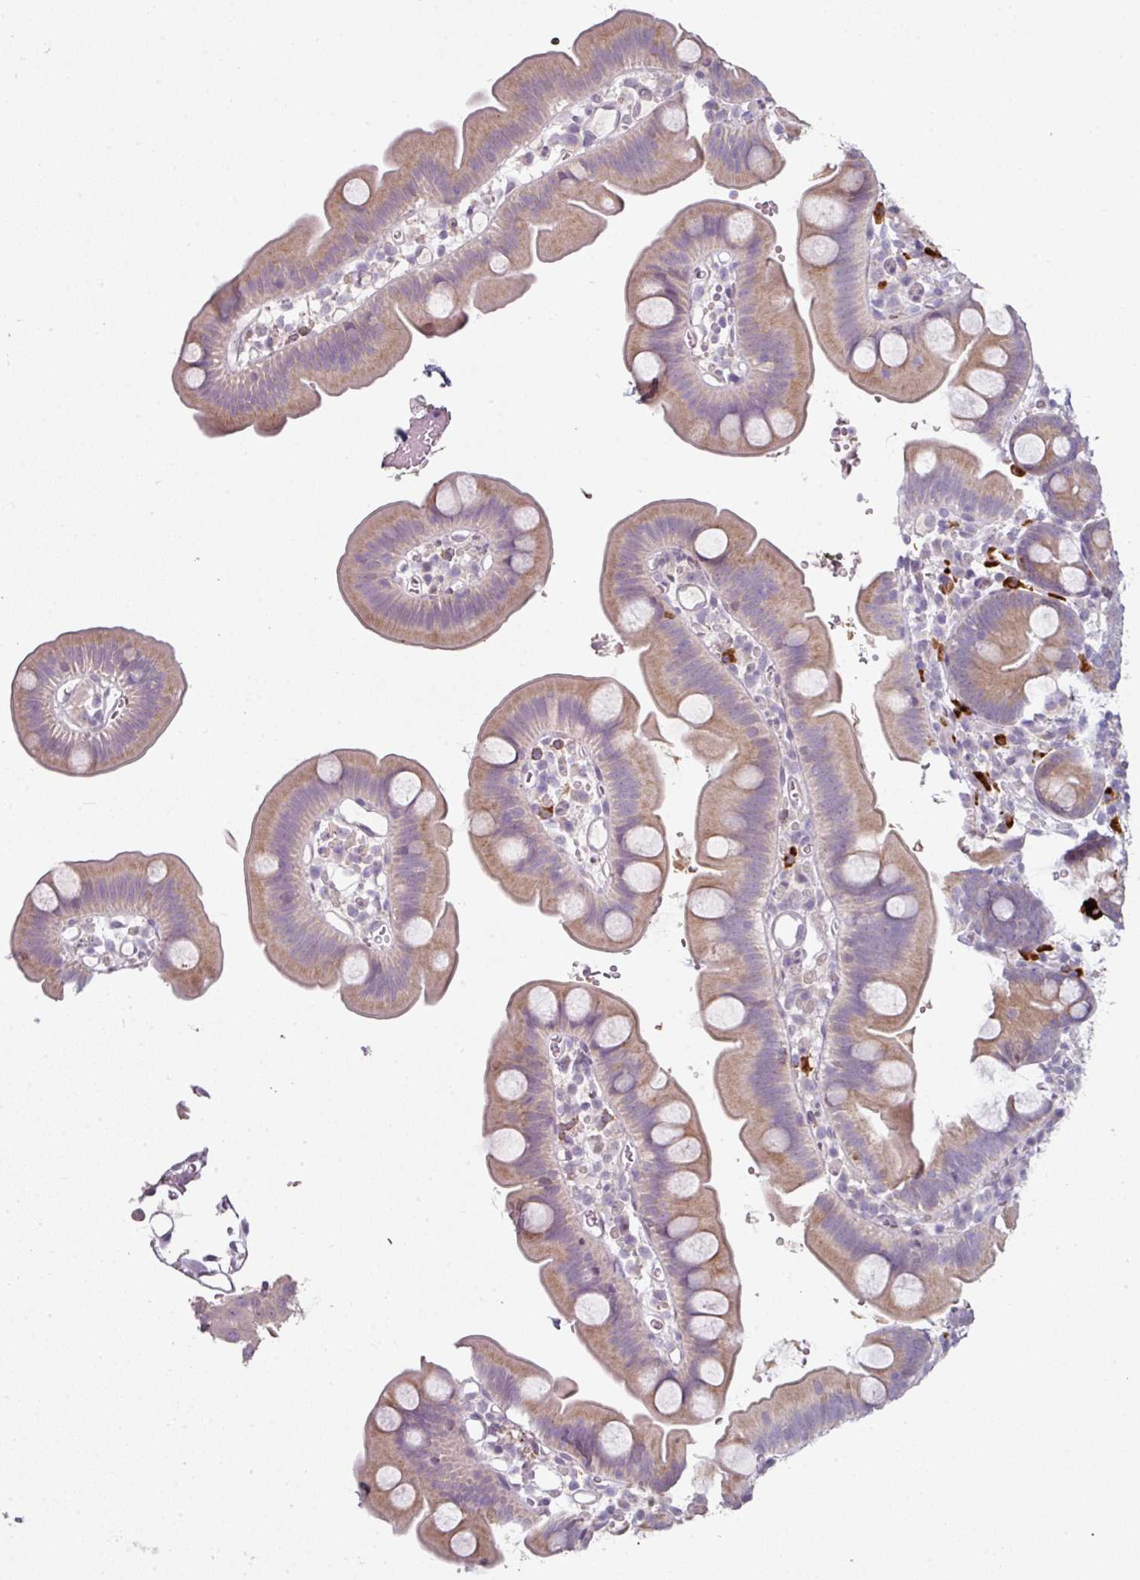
{"staining": {"intensity": "moderate", "quantity": ">75%", "location": "cytoplasmic/membranous"}, "tissue": "small intestine", "cell_type": "Glandular cells", "image_type": "normal", "snomed": [{"axis": "morphology", "description": "Normal tissue, NOS"}, {"axis": "topography", "description": "Small intestine"}], "caption": "Immunohistochemistry (IHC) micrograph of unremarkable small intestine: small intestine stained using immunohistochemistry (IHC) reveals medium levels of moderate protein expression localized specifically in the cytoplasmic/membranous of glandular cells, appearing as a cytoplasmic/membranous brown color.", "gene": "FHAD1", "patient": {"sex": "female", "age": 68}}